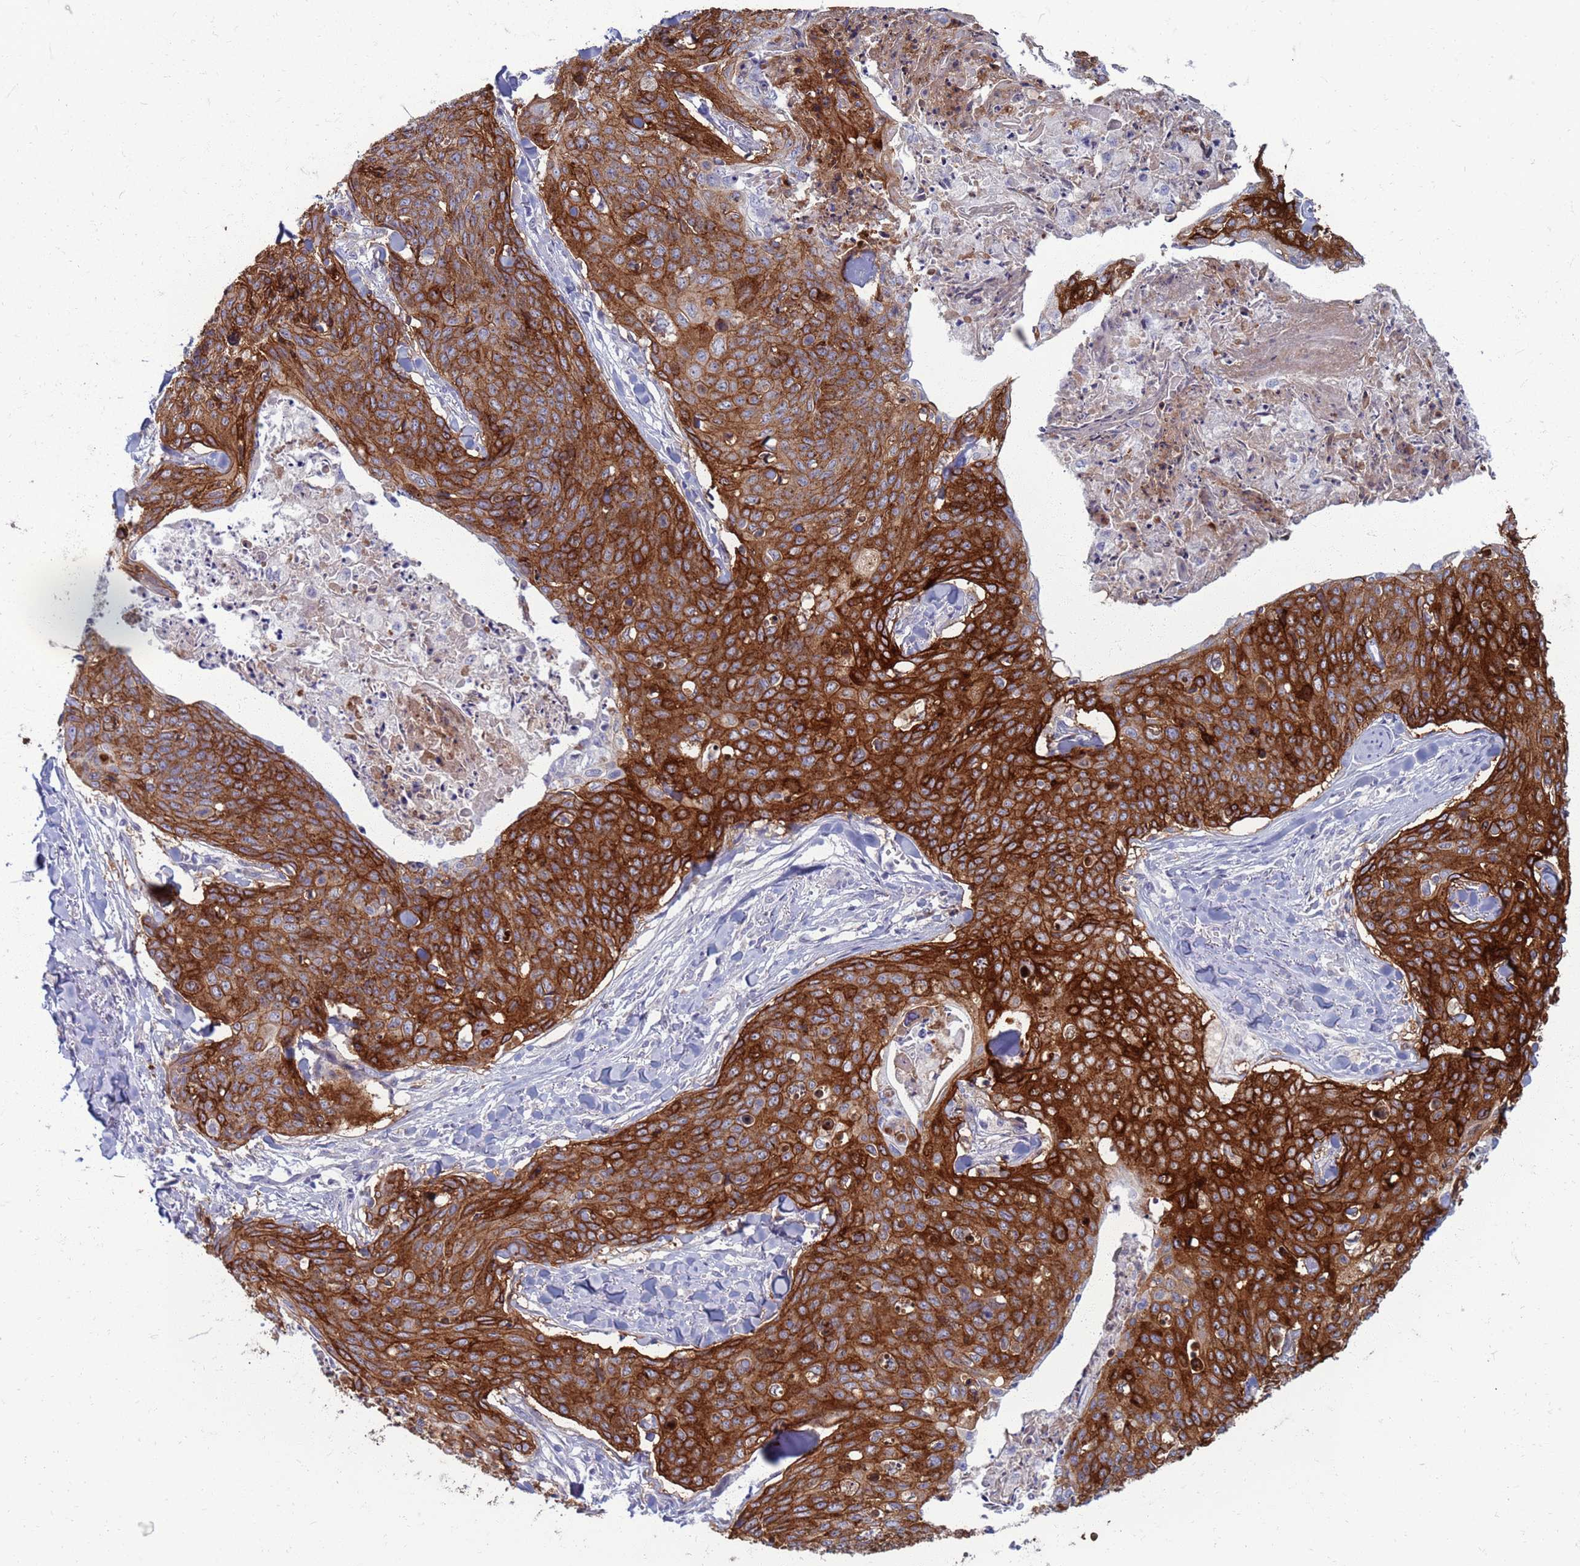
{"staining": {"intensity": "strong", "quantity": ">75%", "location": "cytoplasmic/membranous"}, "tissue": "skin cancer", "cell_type": "Tumor cells", "image_type": "cancer", "snomed": [{"axis": "morphology", "description": "Squamous cell carcinoma, NOS"}, {"axis": "topography", "description": "Skin"}, {"axis": "topography", "description": "Vulva"}], "caption": "Immunohistochemical staining of human skin cancer displays high levels of strong cytoplasmic/membranous protein positivity in about >75% of tumor cells.", "gene": "CLCA2", "patient": {"sex": "female", "age": 85}}